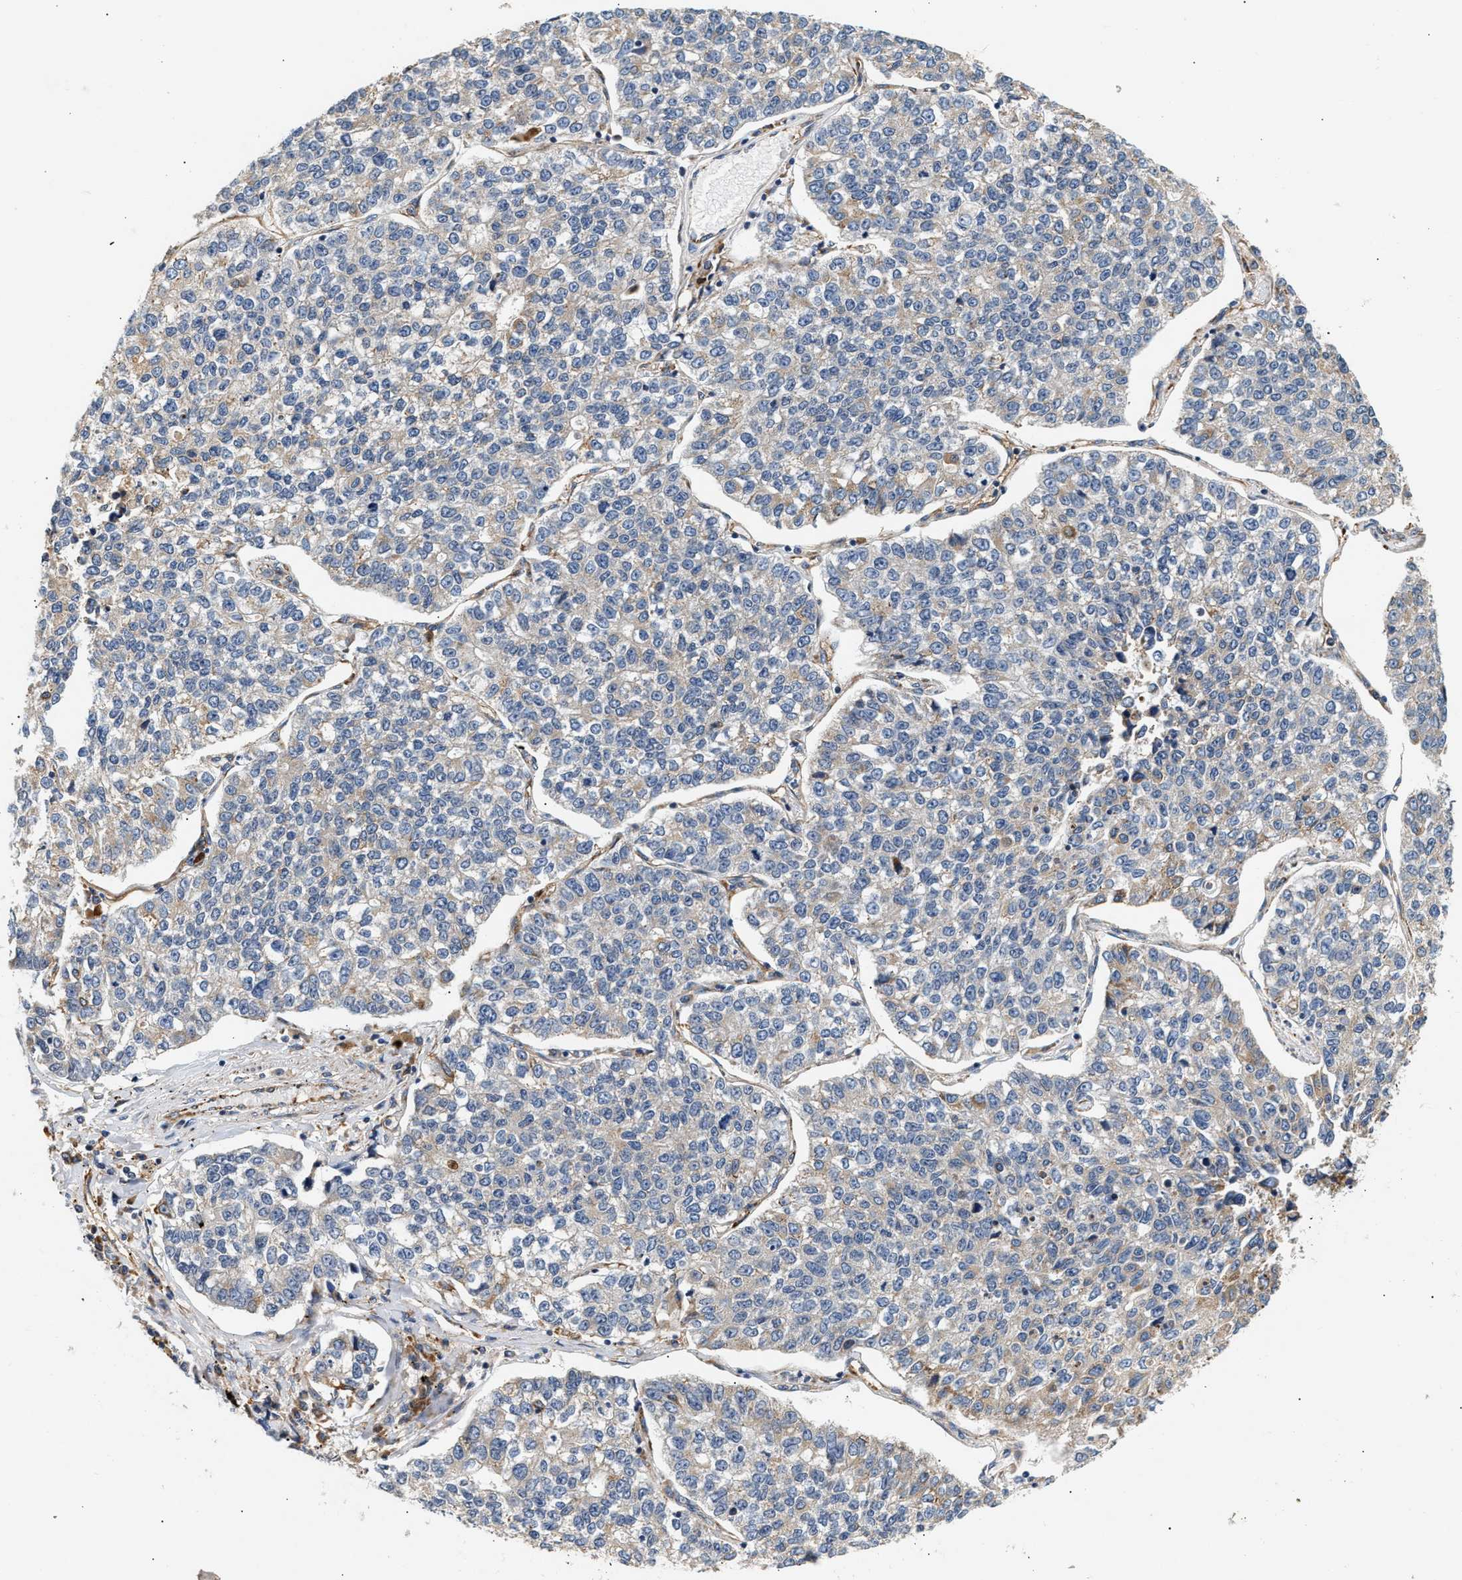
{"staining": {"intensity": "weak", "quantity": "<25%", "location": "cytoplasmic/membranous"}, "tissue": "lung cancer", "cell_type": "Tumor cells", "image_type": "cancer", "snomed": [{"axis": "morphology", "description": "Adenocarcinoma, NOS"}, {"axis": "topography", "description": "Lung"}], "caption": "This histopathology image is of lung cancer stained with immunohistochemistry to label a protein in brown with the nuclei are counter-stained blue. There is no expression in tumor cells.", "gene": "IFT74", "patient": {"sex": "male", "age": 49}}